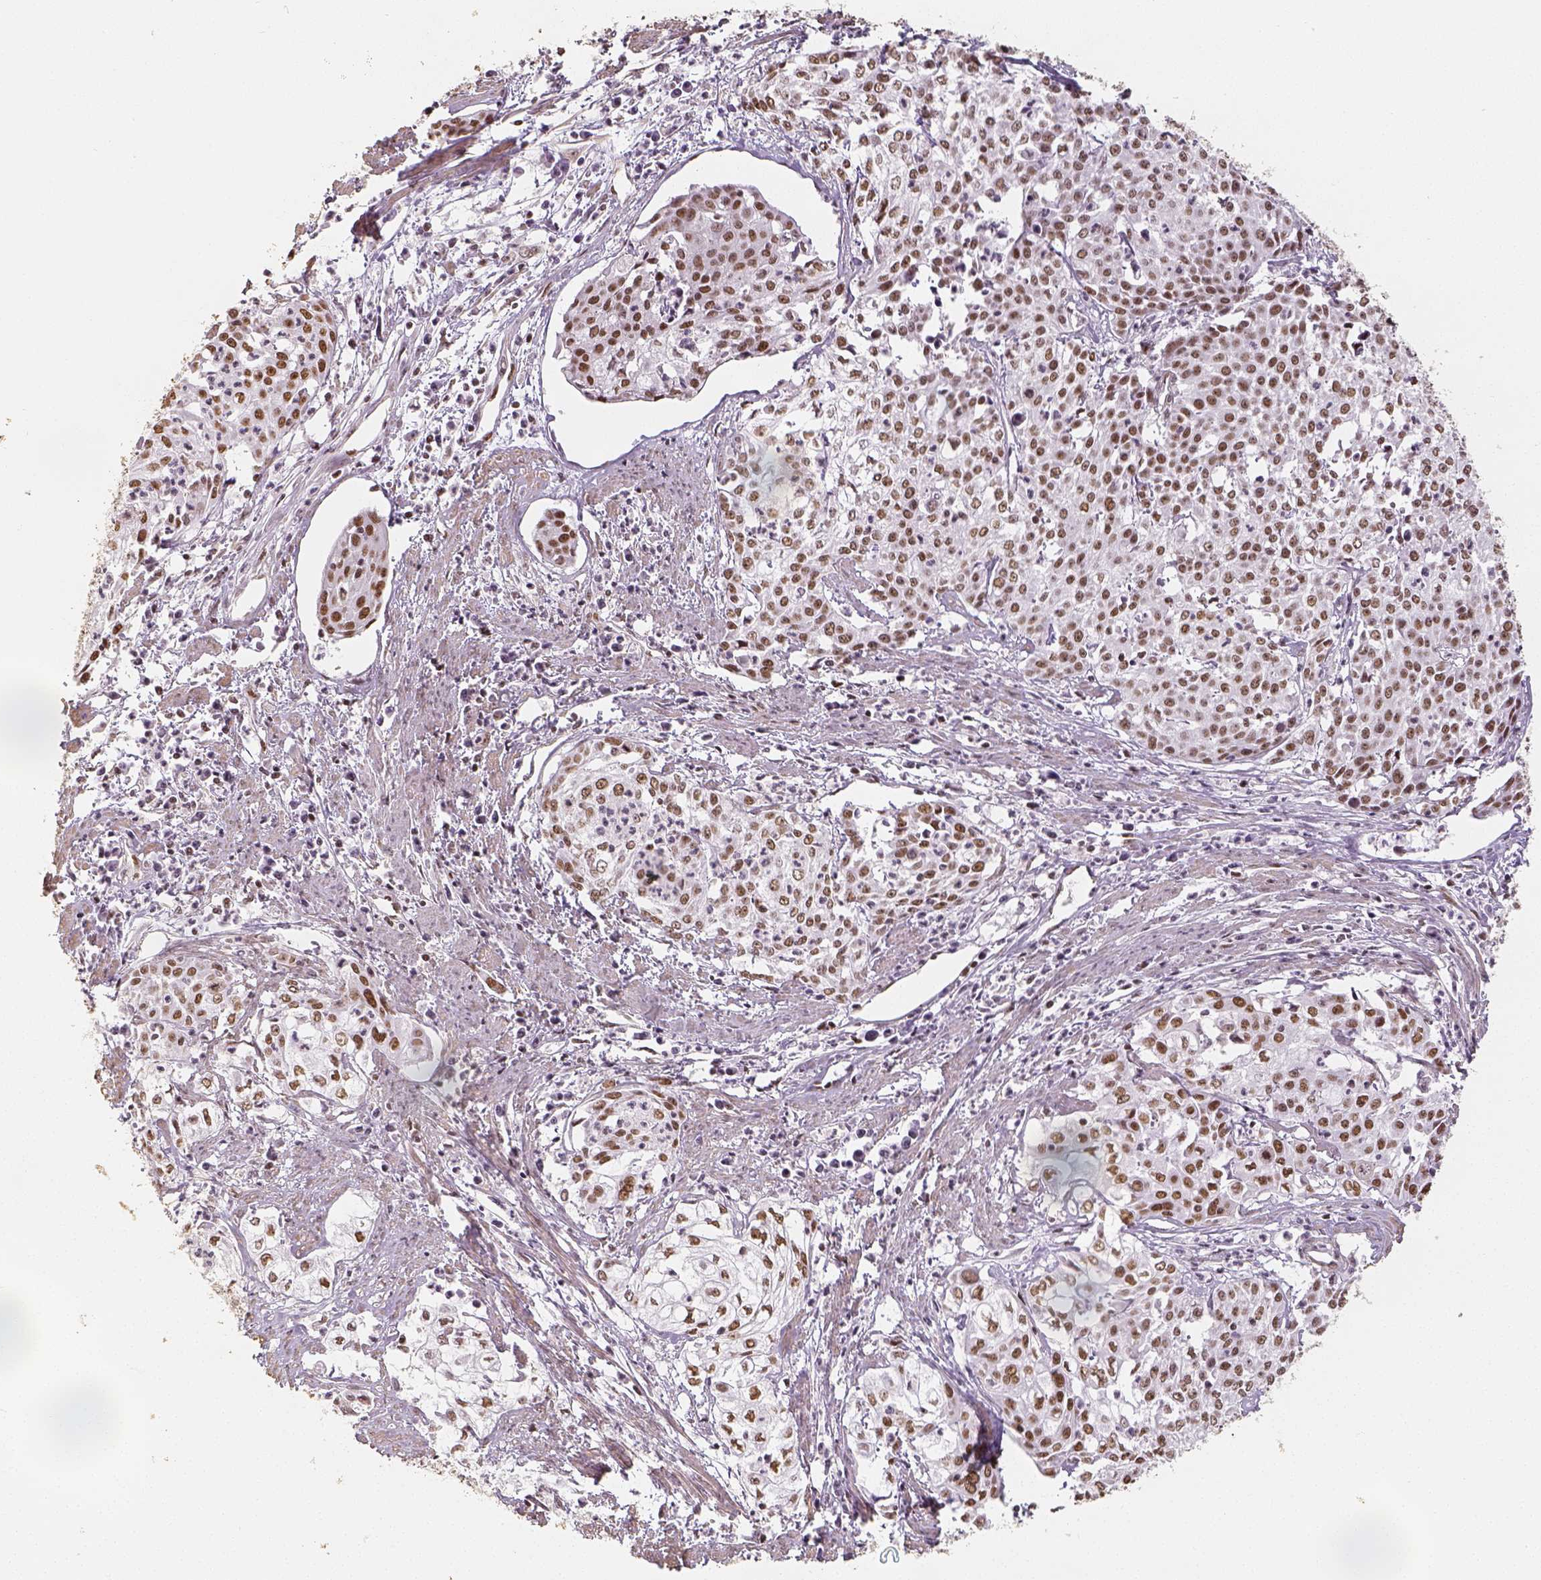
{"staining": {"intensity": "moderate", "quantity": ">75%", "location": "nuclear"}, "tissue": "cervical cancer", "cell_type": "Tumor cells", "image_type": "cancer", "snomed": [{"axis": "morphology", "description": "Squamous cell carcinoma, NOS"}, {"axis": "topography", "description": "Cervix"}], "caption": "Immunohistochemical staining of human cervical squamous cell carcinoma demonstrates moderate nuclear protein positivity in about >75% of tumor cells.", "gene": "HDAC1", "patient": {"sex": "female", "age": 39}}